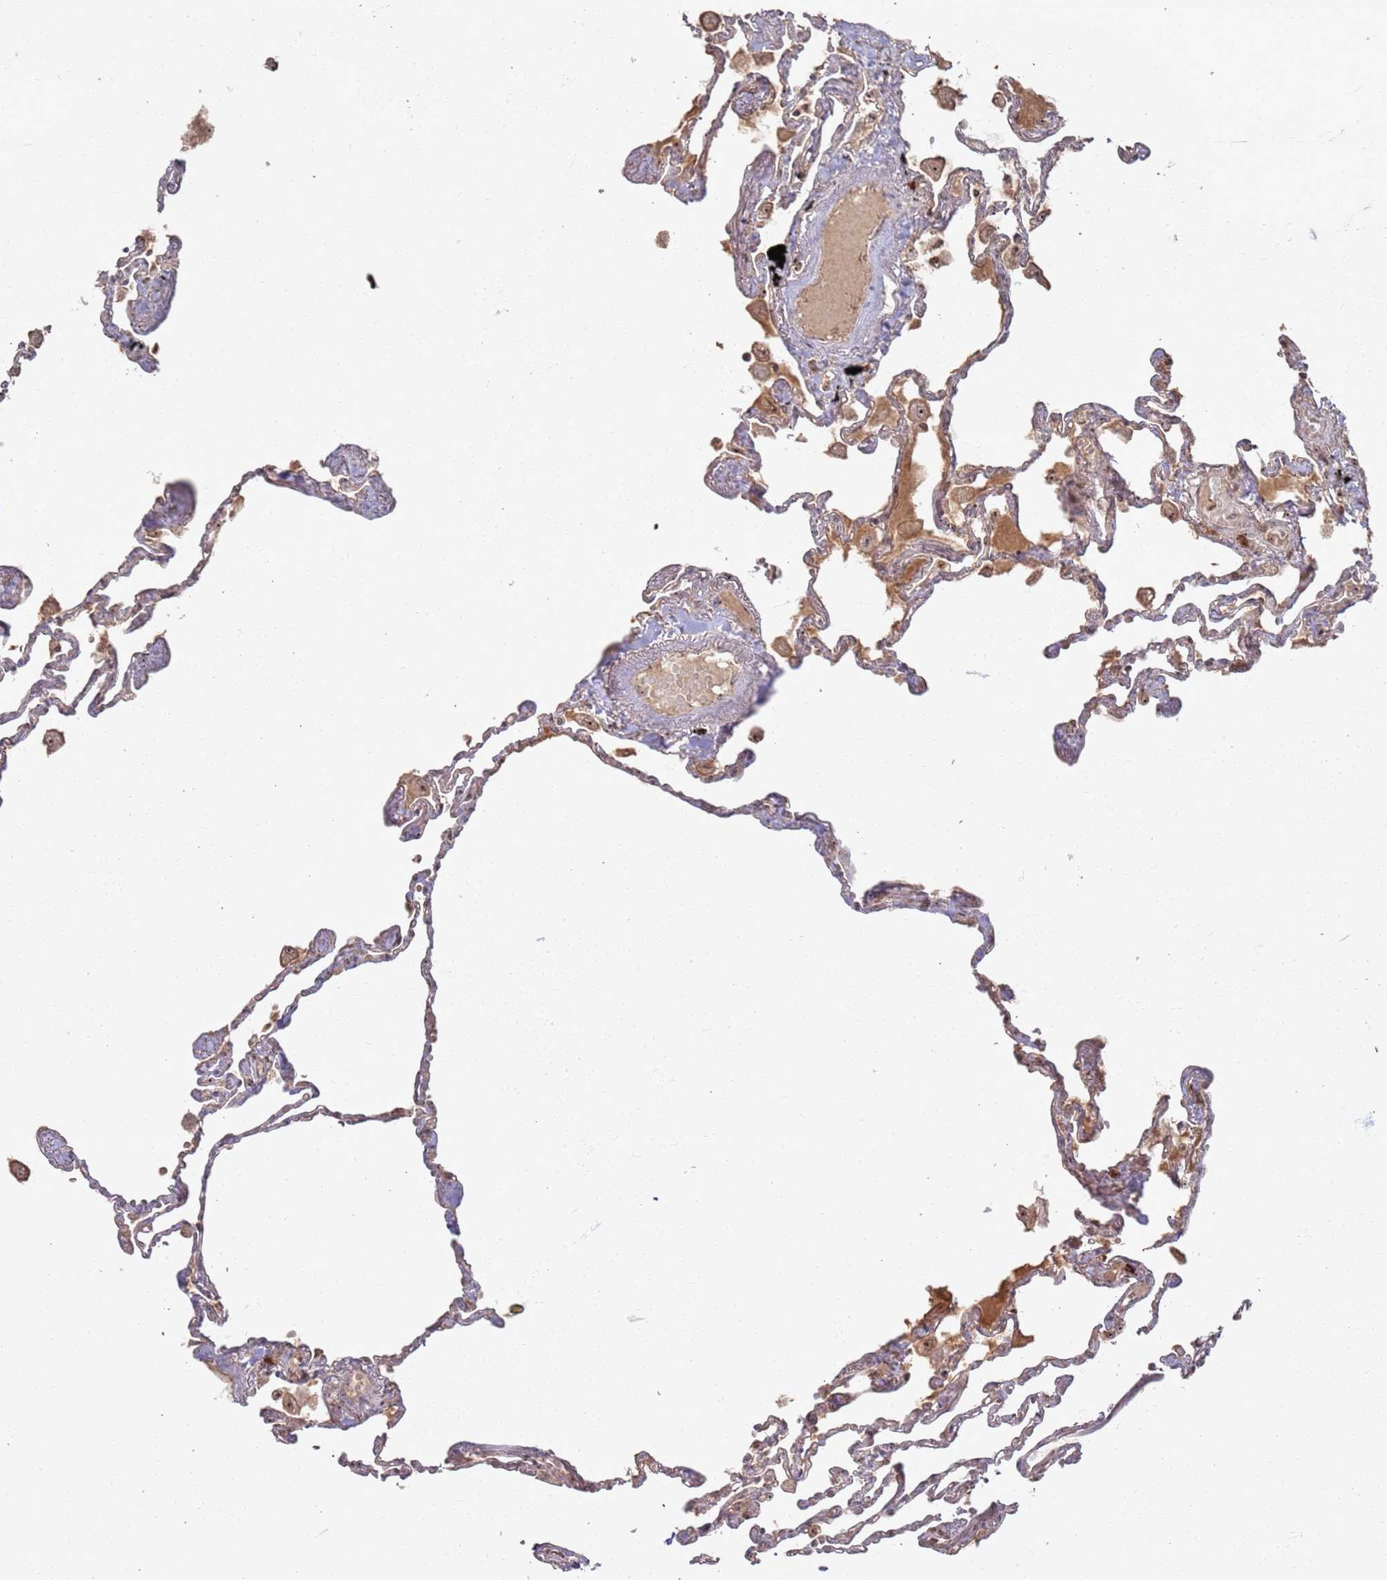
{"staining": {"intensity": "moderate", "quantity": "25%-75%", "location": "cytoplasmic/membranous,nuclear"}, "tissue": "lung", "cell_type": "Alveolar cells", "image_type": "normal", "snomed": [{"axis": "morphology", "description": "Normal tissue, NOS"}, {"axis": "topography", "description": "Lung"}], "caption": "An immunohistochemistry photomicrograph of benign tissue is shown. Protein staining in brown shows moderate cytoplasmic/membranous,nuclear positivity in lung within alveolar cells. (Brightfield microscopy of DAB IHC at high magnification).", "gene": "UTP11", "patient": {"sex": "female", "age": 67}}